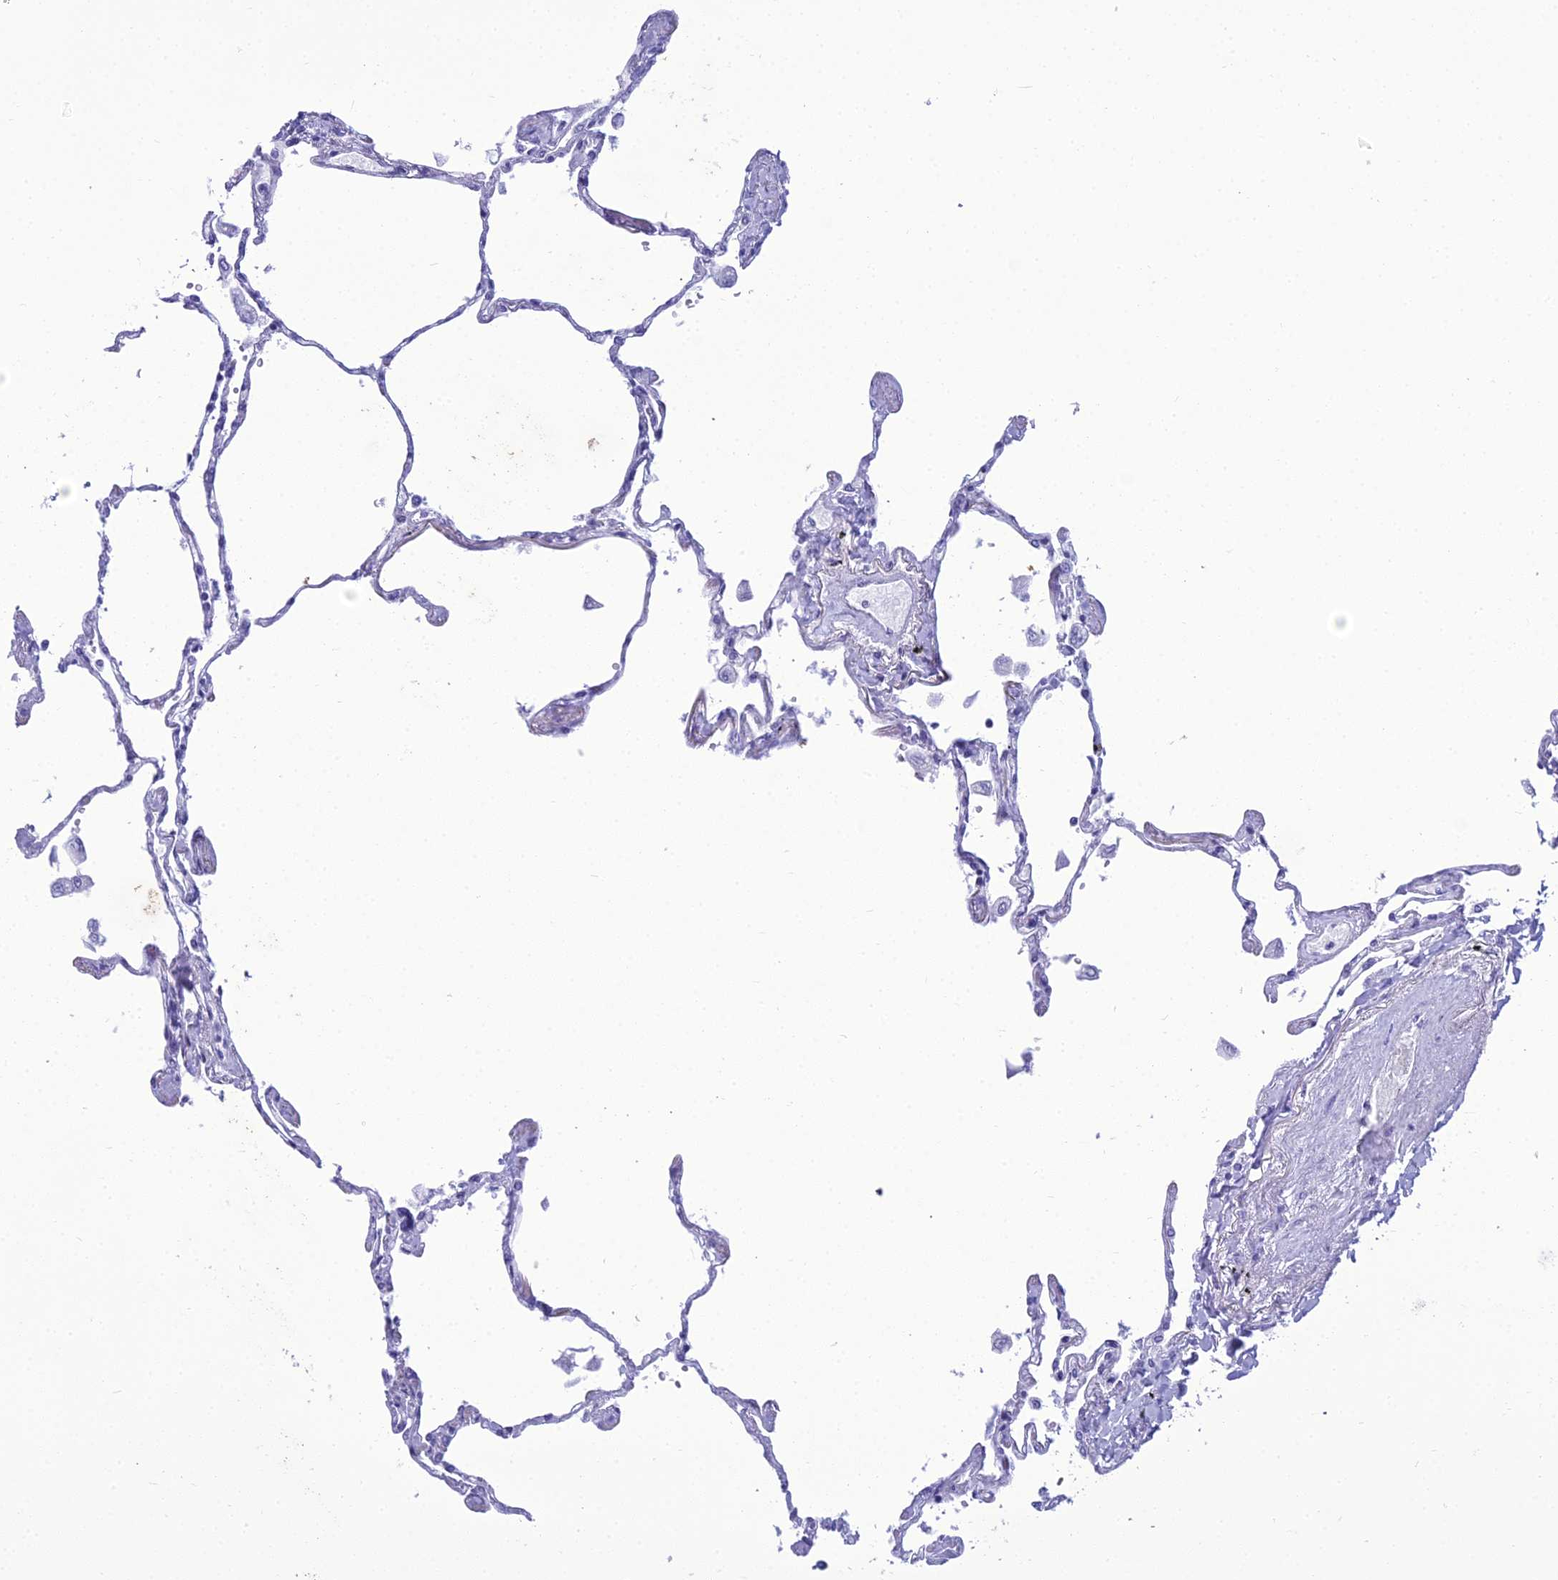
{"staining": {"intensity": "negative", "quantity": "none", "location": "none"}, "tissue": "lung", "cell_type": "Alveolar cells", "image_type": "normal", "snomed": [{"axis": "morphology", "description": "Normal tissue, NOS"}, {"axis": "topography", "description": "Lung"}], "caption": "Alveolar cells are negative for brown protein staining in normal lung. (Immunohistochemistry, brightfield microscopy, high magnification).", "gene": "ZNF442", "patient": {"sex": "female", "age": 67}}